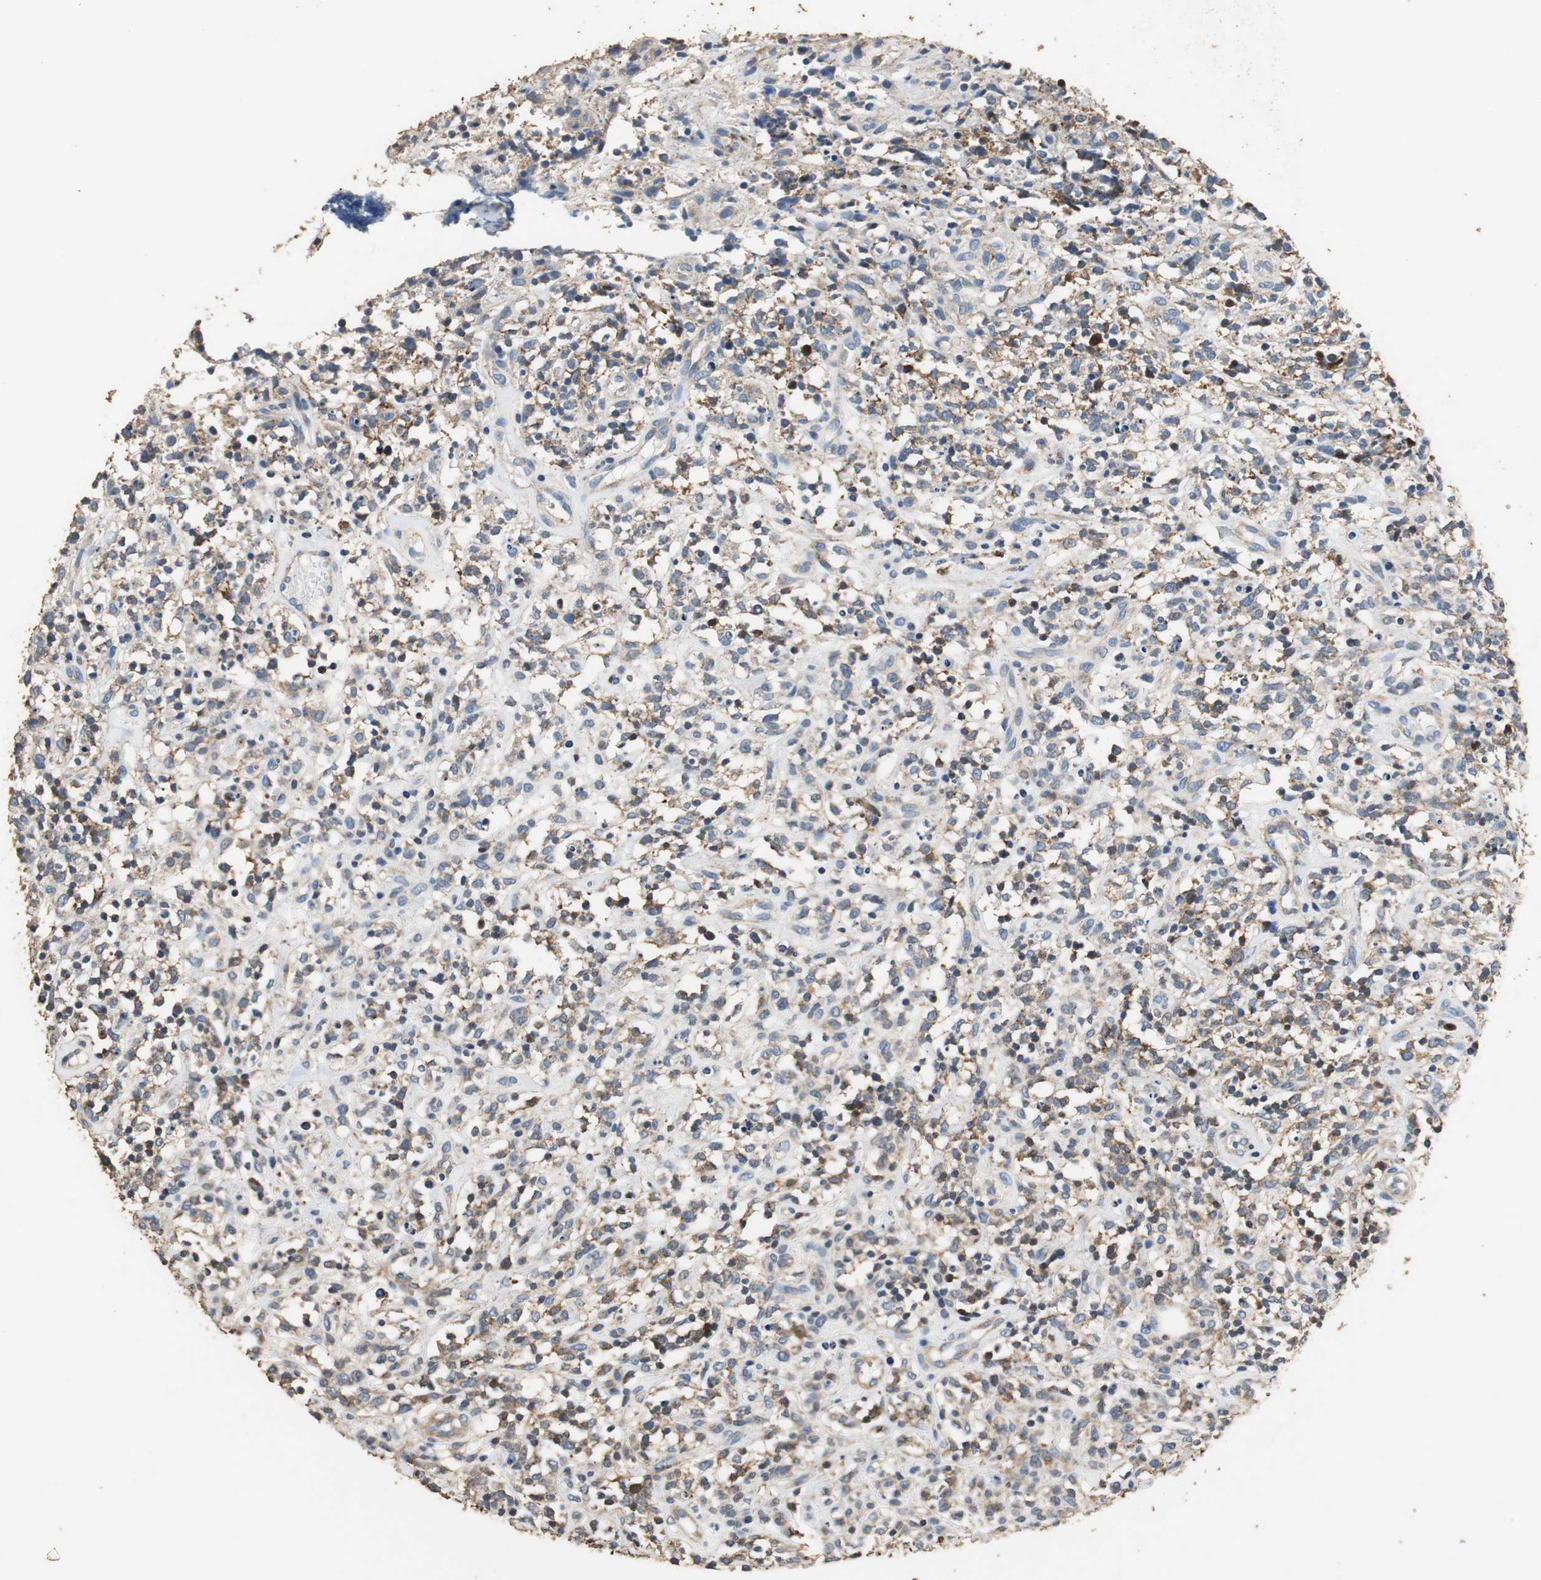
{"staining": {"intensity": "moderate", "quantity": "25%-75%", "location": "cytoplasmic/membranous"}, "tissue": "lymphoma", "cell_type": "Tumor cells", "image_type": "cancer", "snomed": [{"axis": "morphology", "description": "Malignant lymphoma, non-Hodgkin's type, High grade"}, {"axis": "topography", "description": "Lymph node"}], "caption": "Immunohistochemical staining of lymphoma reveals medium levels of moderate cytoplasmic/membranous staining in about 25%-75% of tumor cells.", "gene": "PRKRA", "patient": {"sex": "female", "age": 73}}